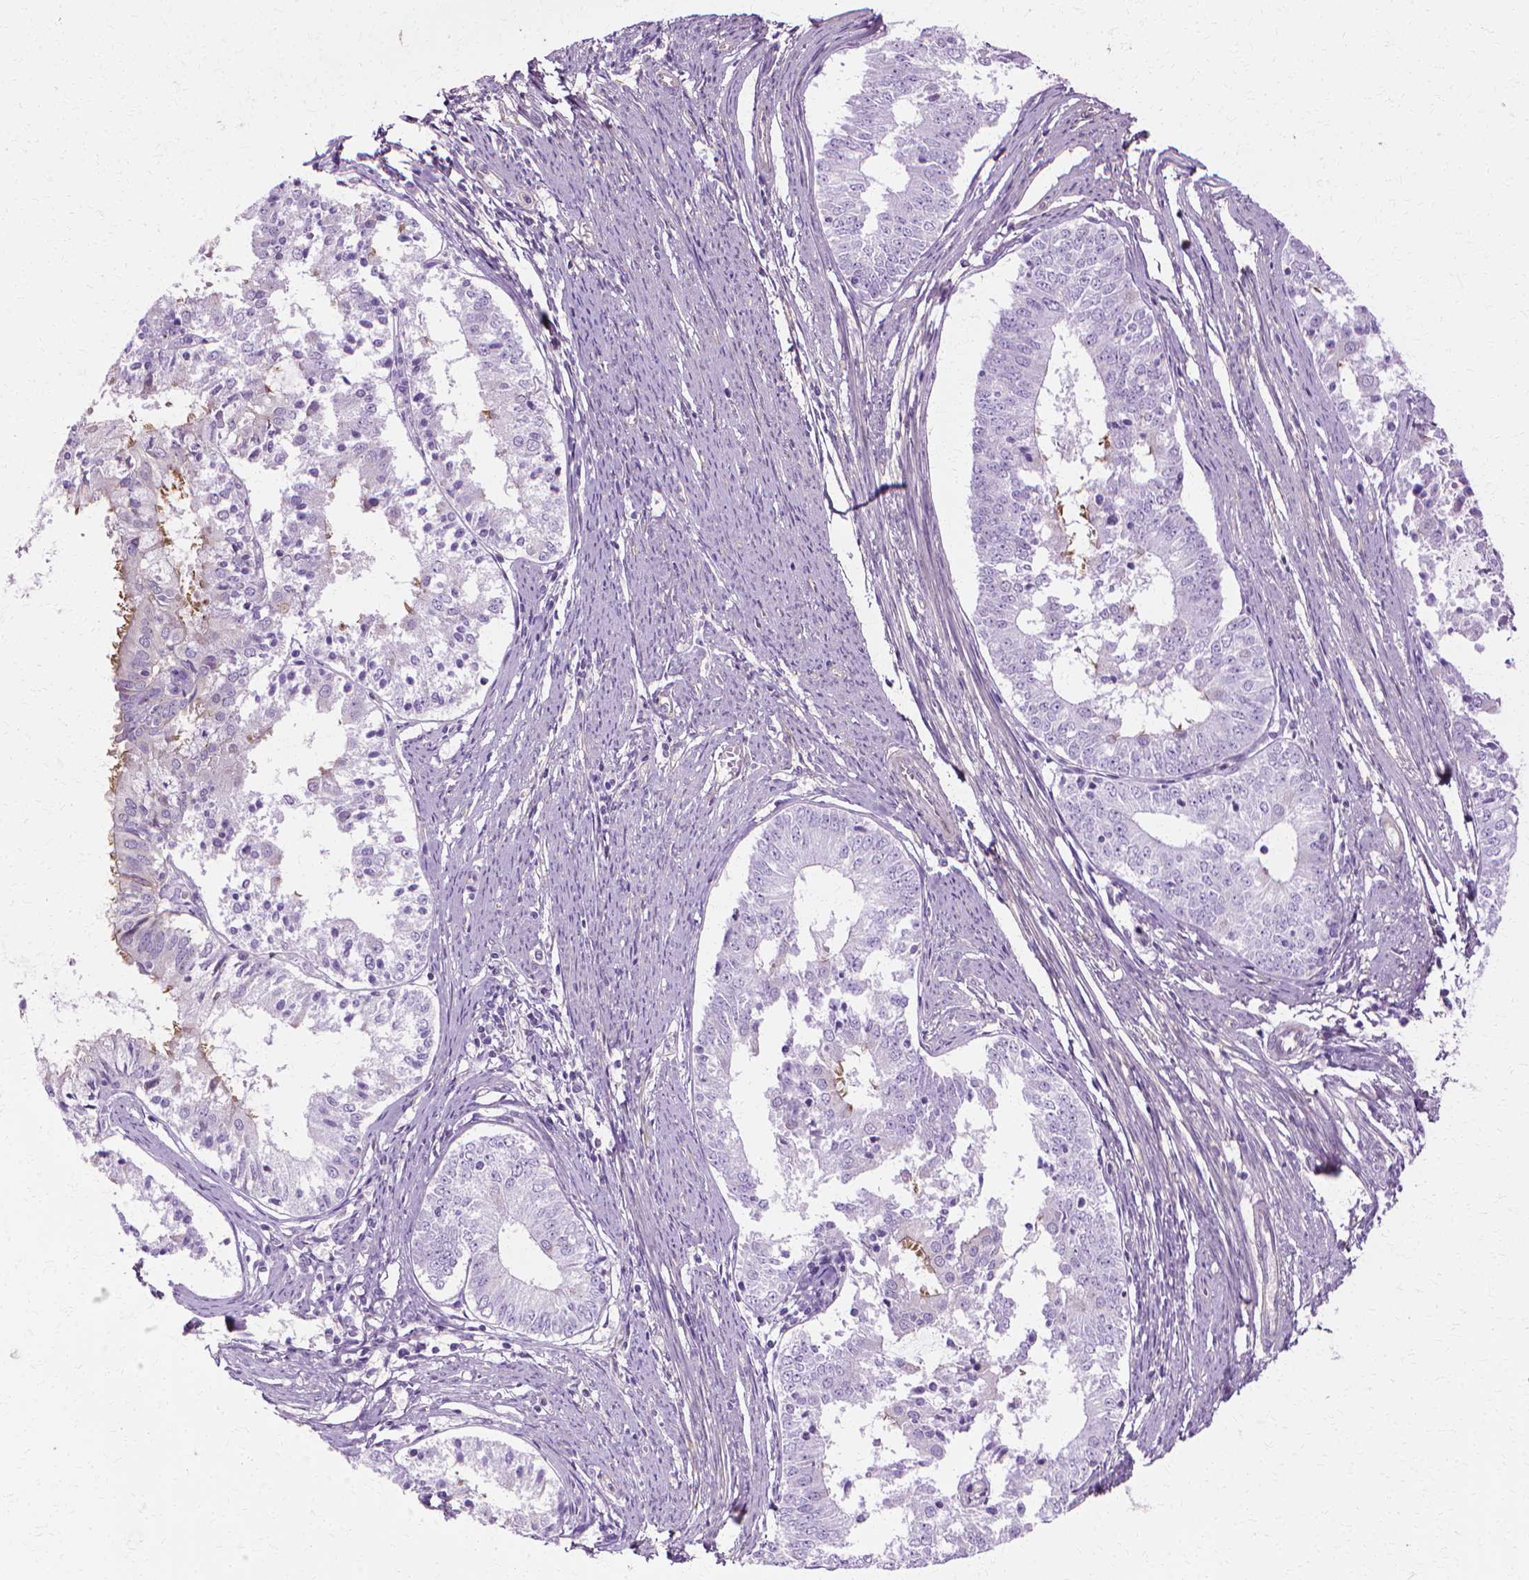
{"staining": {"intensity": "negative", "quantity": "none", "location": "none"}, "tissue": "endometrial cancer", "cell_type": "Tumor cells", "image_type": "cancer", "snomed": [{"axis": "morphology", "description": "Adenocarcinoma, NOS"}, {"axis": "topography", "description": "Endometrium"}], "caption": "IHC micrograph of neoplastic tissue: endometrial cancer stained with DAB (3,3'-diaminobenzidine) displays no significant protein expression in tumor cells.", "gene": "CFAP157", "patient": {"sex": "female", "age": 57}}